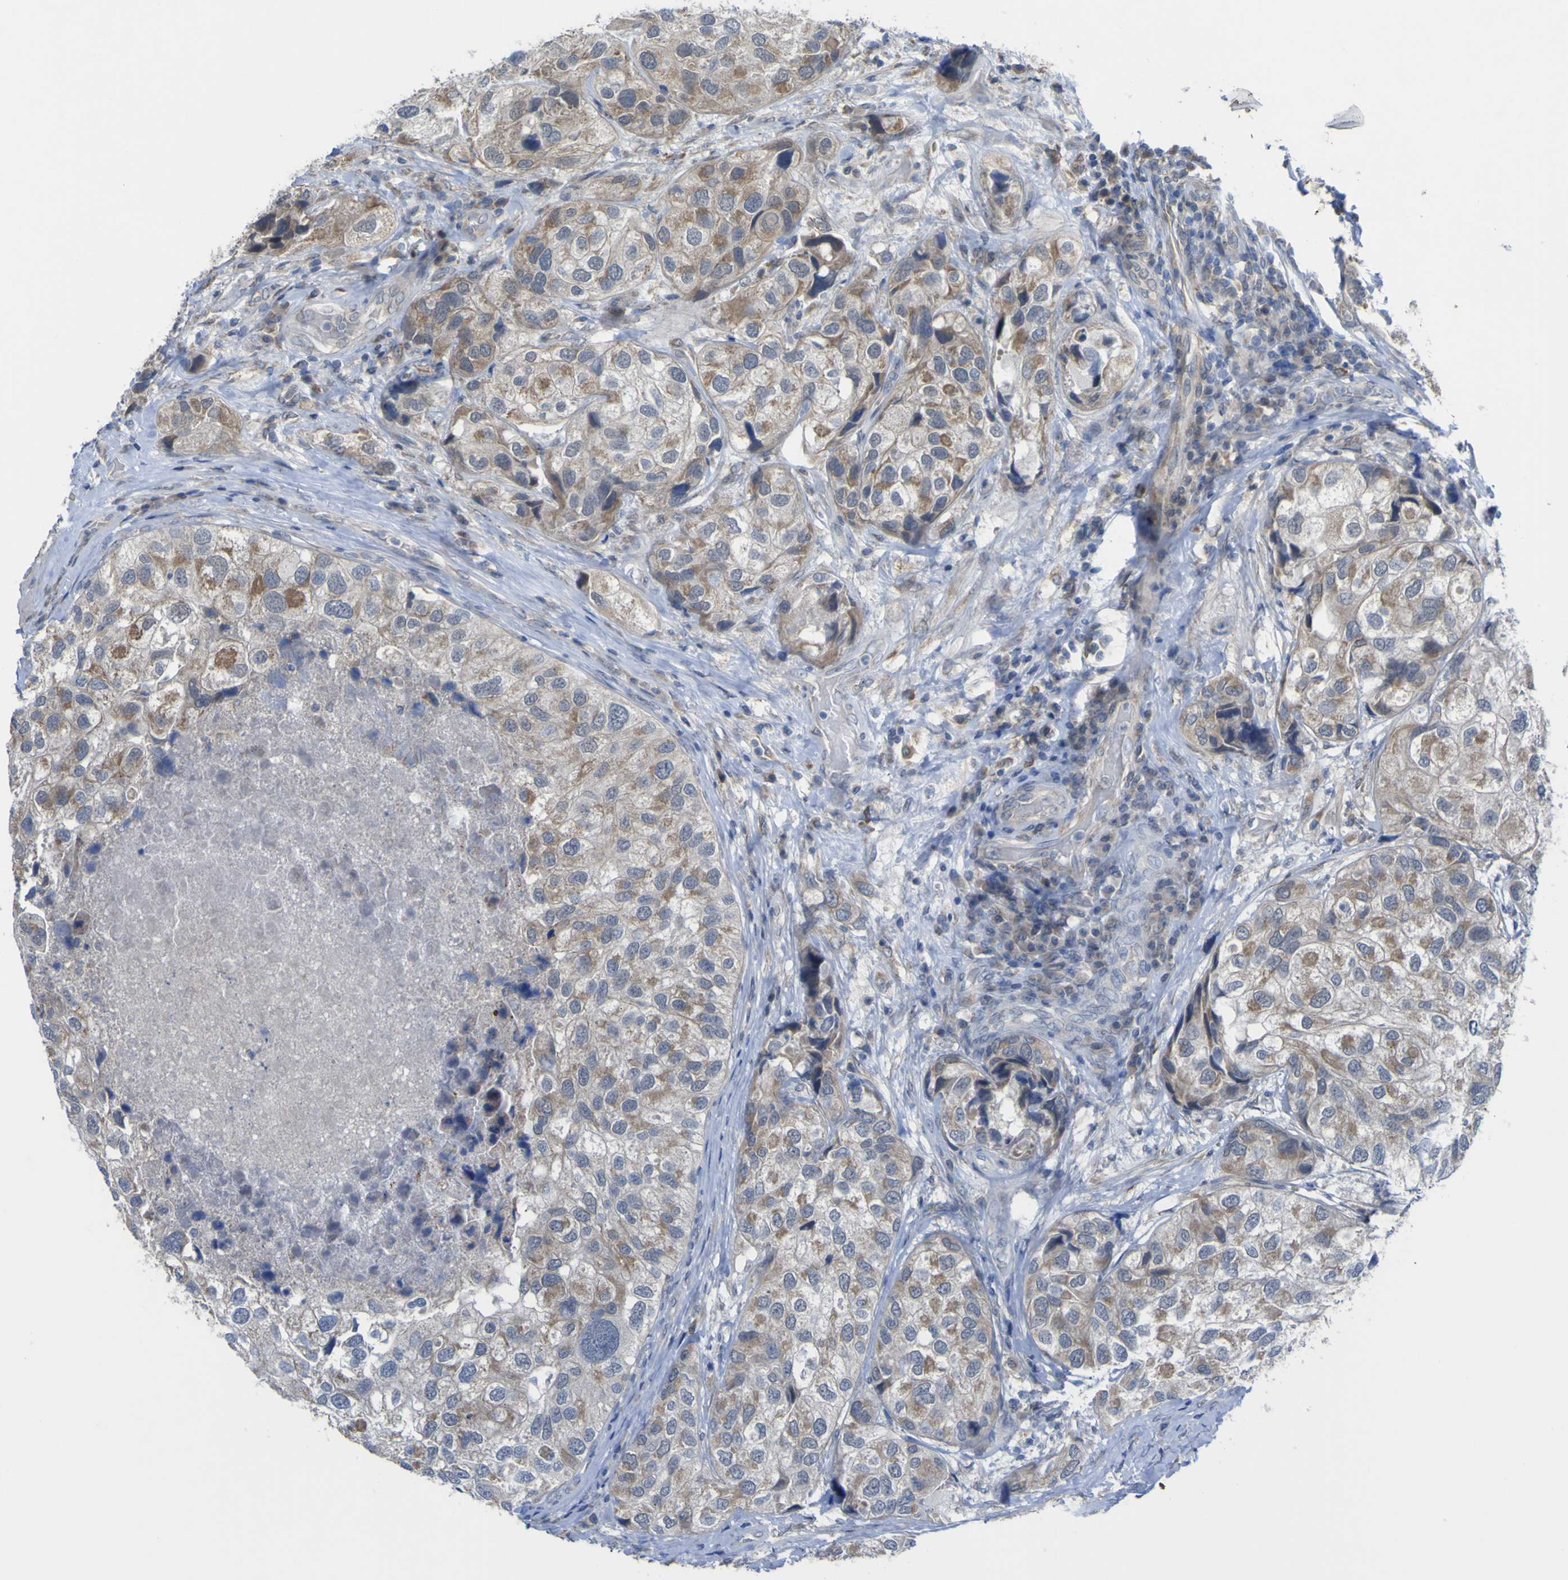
{"staining": {"intensity": "moderate", "quantity": "<25%", "location": "cytoplasmic/membranous"}, "tissue": "urothelial cancer", "cell_type": "Tumor cells", "image_type": "cancer", "snomed": [{"axis": "morphology", "description": "Urothelial carcinoma, High grade"}, {"axis": "topography", "description": "Urinary bladder"}], "caption": "This image exhibits immunohistochemistry staining of urothelial cancer, with low moderate cytoplasmic/membranous expression in about <25% of tumor cells.", "gene": "TNFRSF11A", "patient": {"sex": "female", "age": 64}}